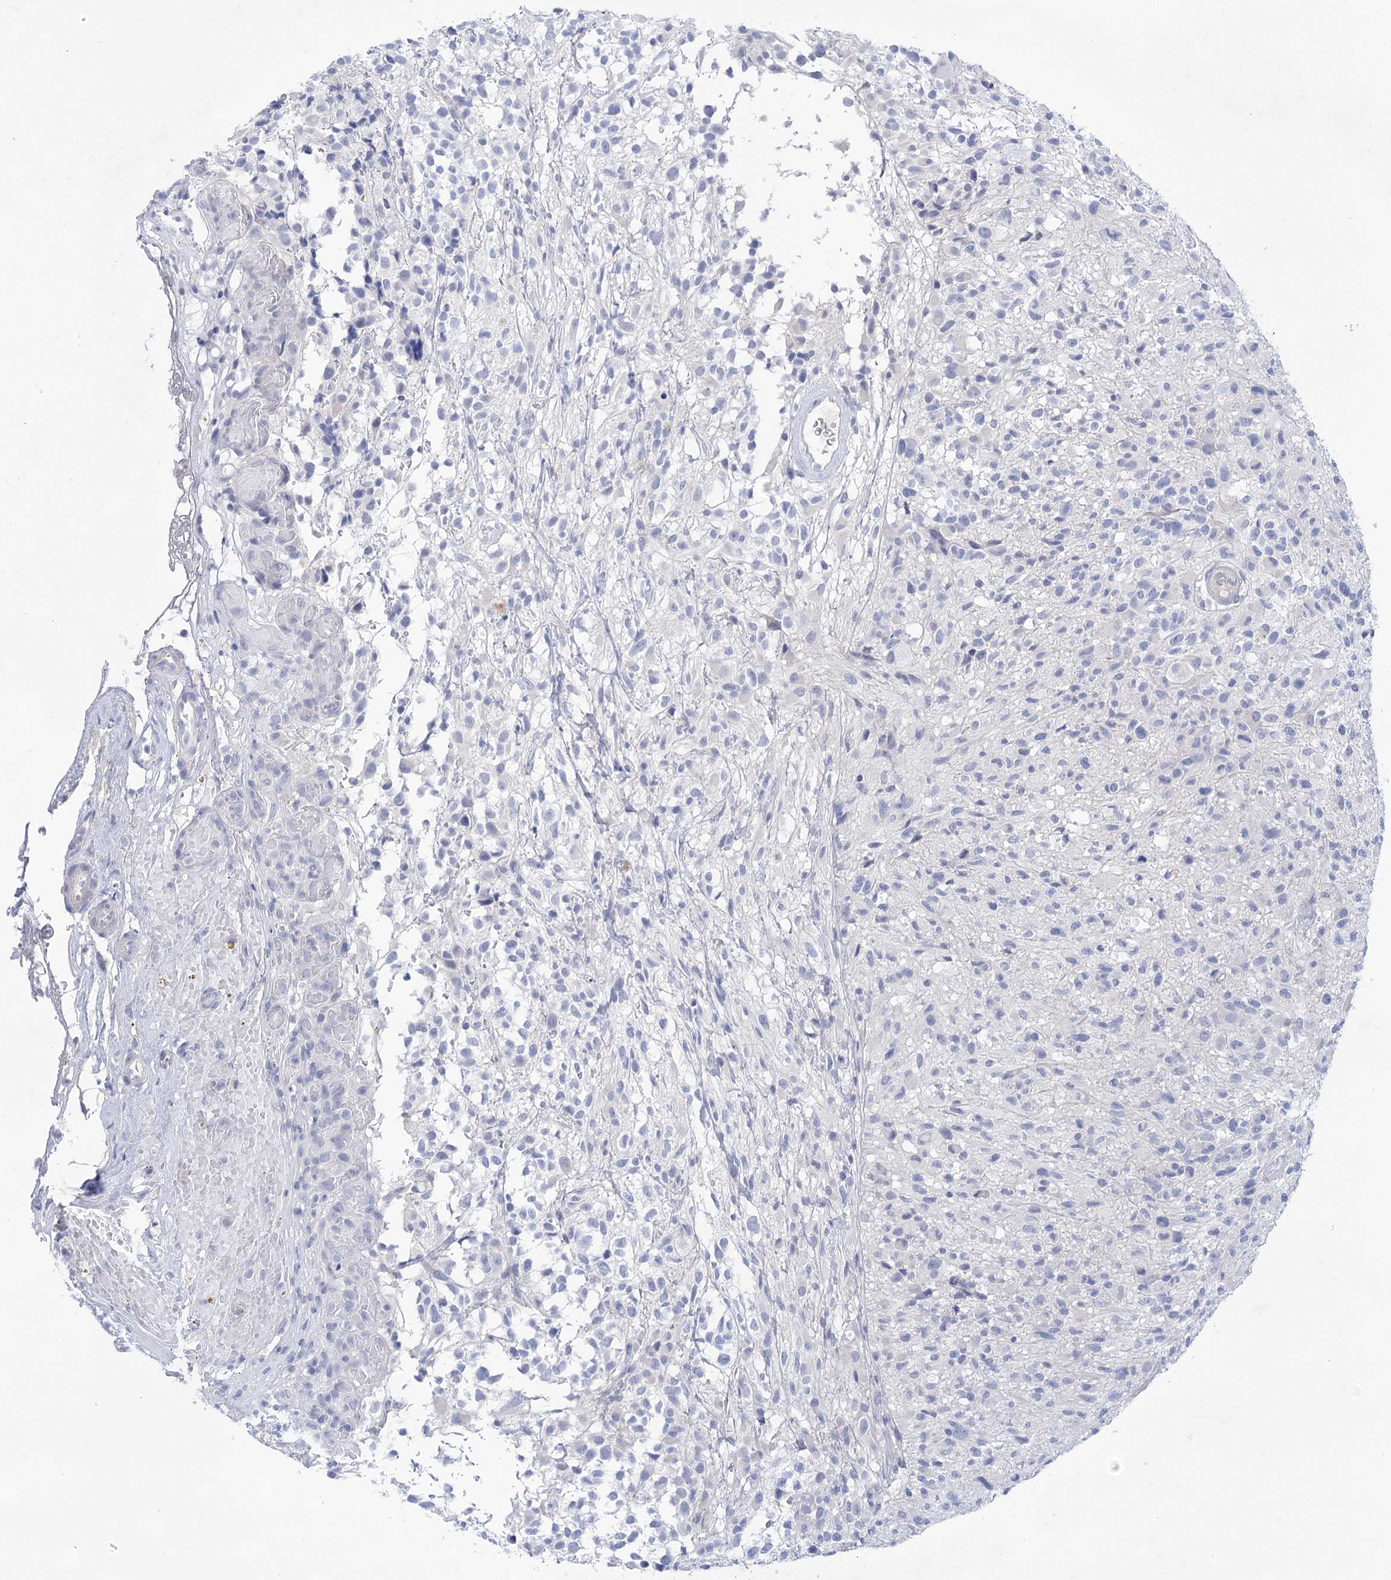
{"staining": {"intensity": "negative", "quantity": "none", "location": "none"}, "tissue": "glioma", "cell_type": "Tumor cells", "image_type": "cancer", "snomed": [{"axis": "morphology", "description": "Glioma, malignant, High grade"}, {"axis": "morphology", "description": "Glioblastoma, NOS"}, {"axis": "topography", "description": "Brain"}], "caption": "Histopathology image shows no protein positivity in tumor cells of glioma tissue.", "gene": "LALBA", "patient": {"sex": "male", "age": 60}}